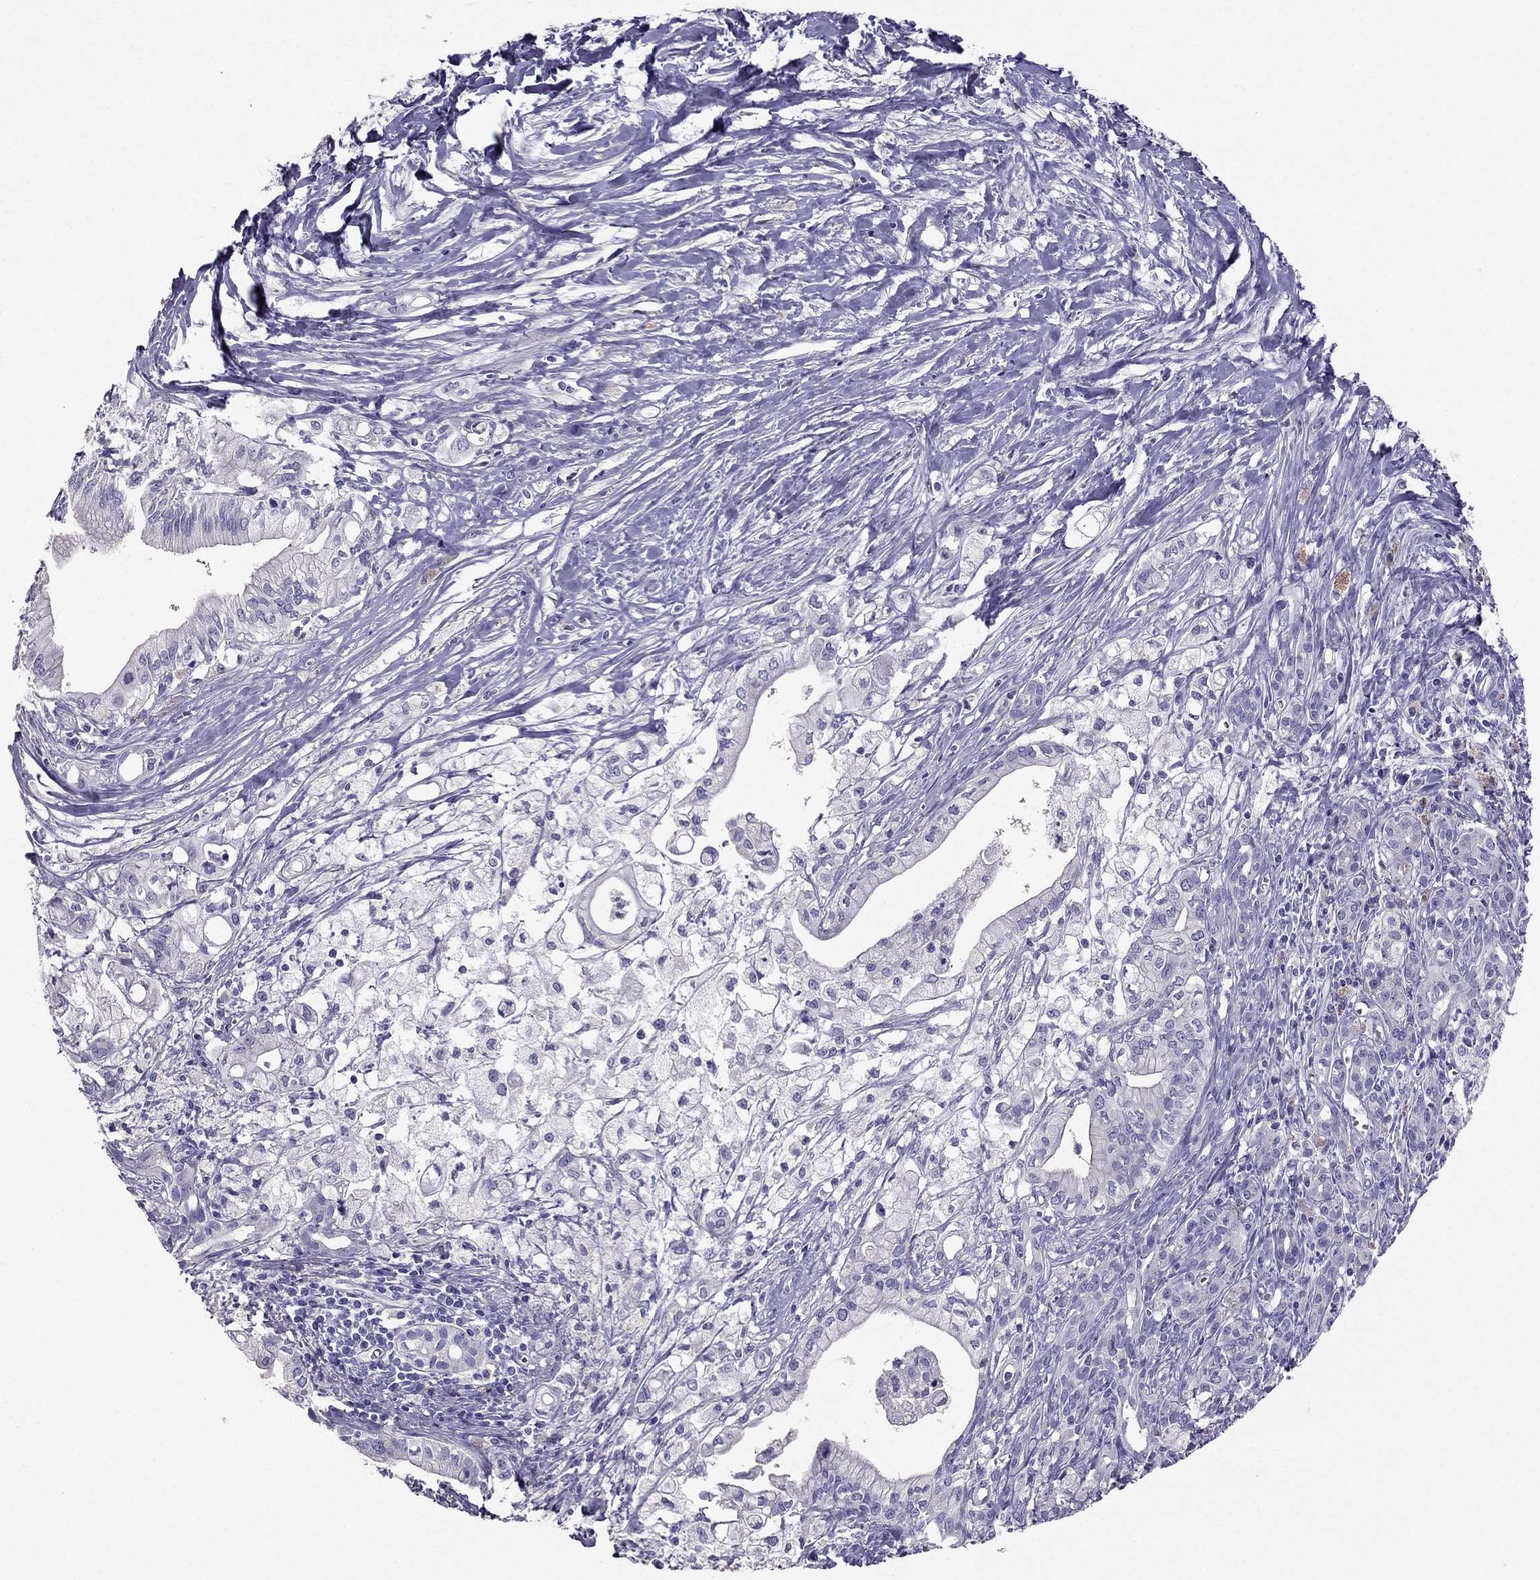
{"staining": {"intensity": "negative", "quantity": "none", "location": "none"}, "tissue": "pancreatic cancer", "cell_type": "Tumor cells", "image_type": "cancer", "snomed": [{"axis": "morphology", "description": "Adenocarcinoma, NOS"}, {"axis": "topography", "description": "Pancreas"}], "caption": "Adenocarcinoma (pancreatic) stained for a protein using immunohistochemistry exhibits no positivity tumor cells.", "gene": "LMTK3", "patient": {"sex": "male", "age": 71}}